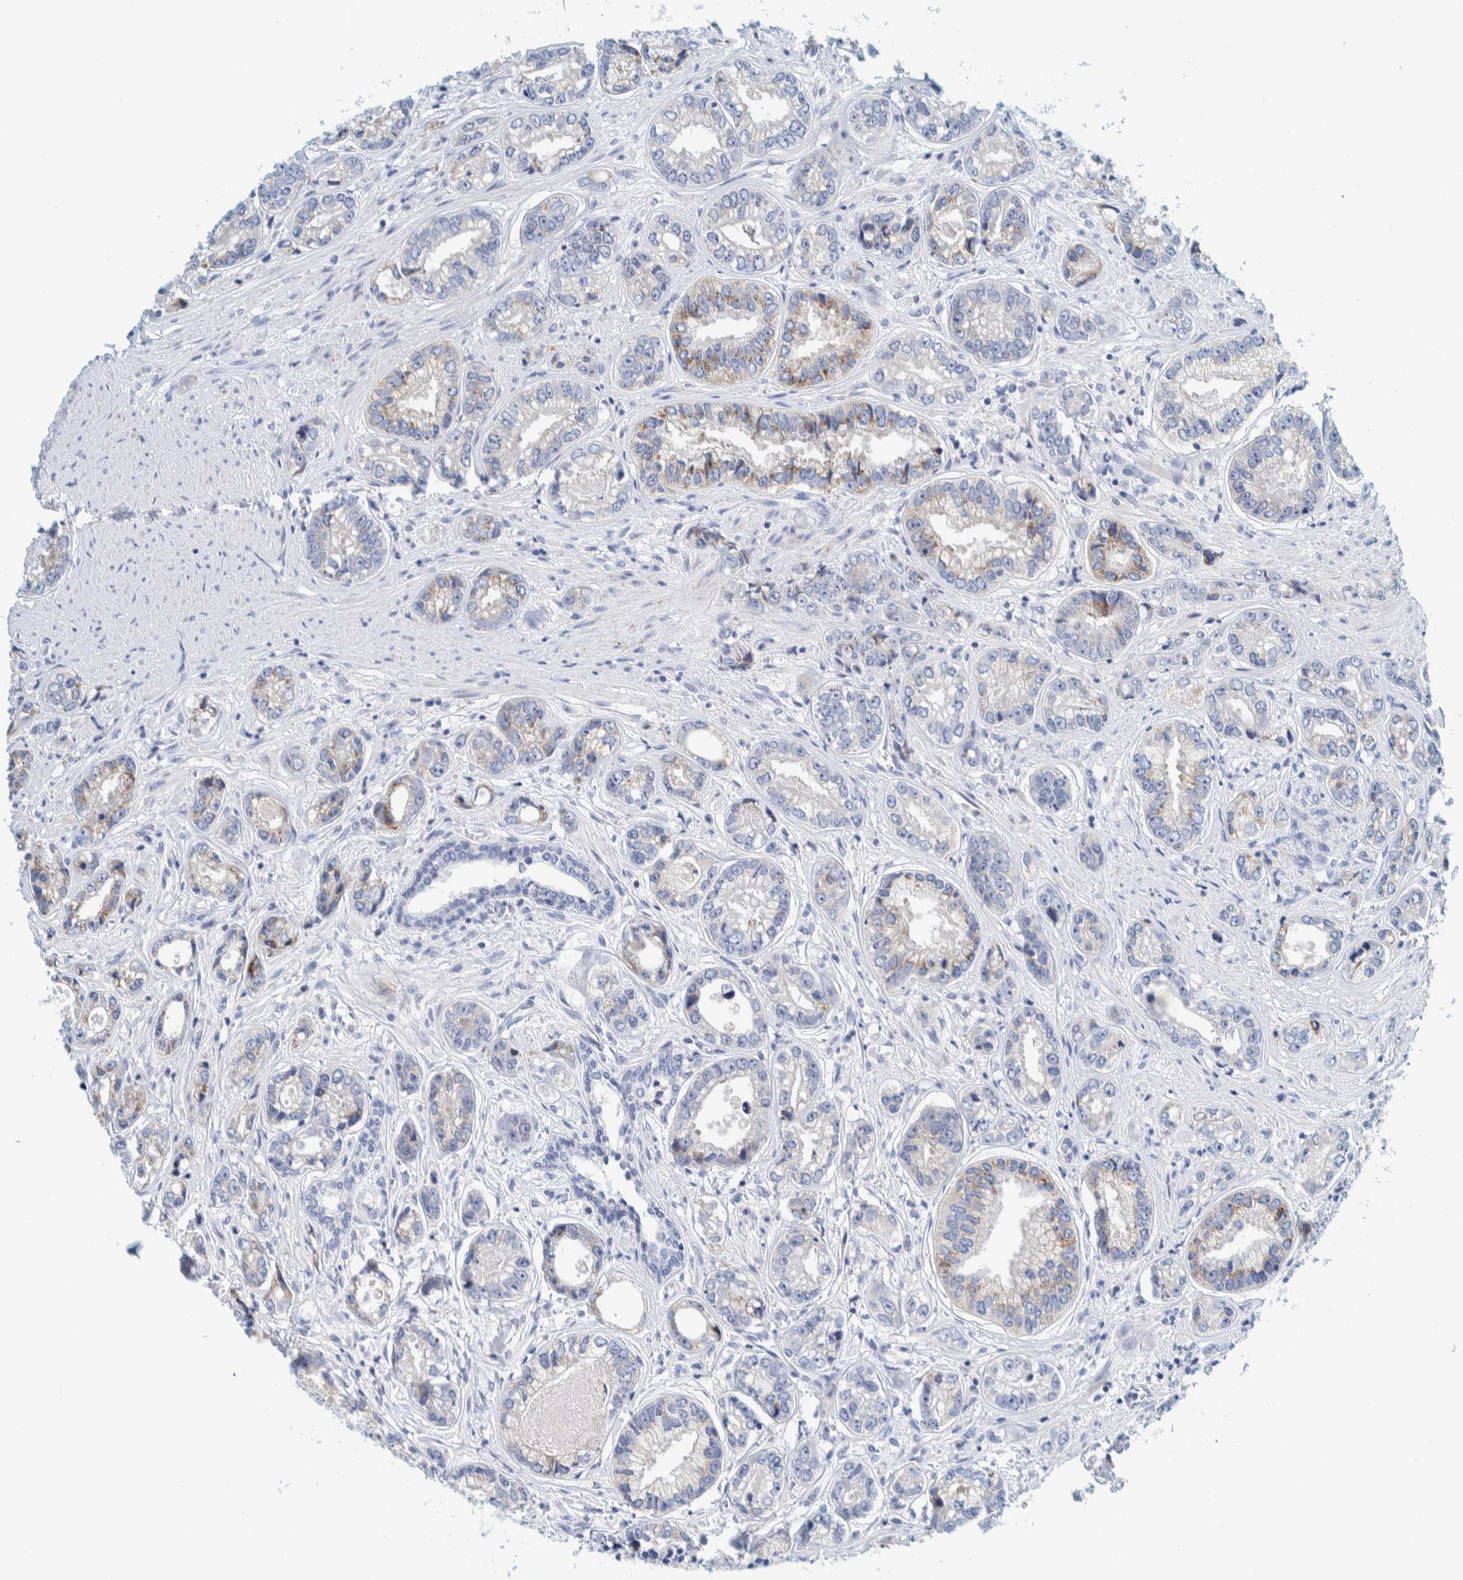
{"staining": {"intensity": "moderate", "quantity": "<25%", "location": "cytoplasmic/membranous"}, "tissue": "prostate cancer", "cell_type": "Tumor cells", "image_type": "cancer", "snomed": [{"axis": "morphology", "description": "Adenocarcinoma, High grade"}, {"axis": "topography", "description": "Prostate"}], "caption": "High-power microscopy captured an immunohistochemistry (IHC) micrograph of adenocarcinoma (high-grade) (prostate), revealing moderate cytoplasmic/membranous expression in approximately <25% of tumor cells.", "gene": "MOG", "patient": {"sex": "male", "age": 61}}